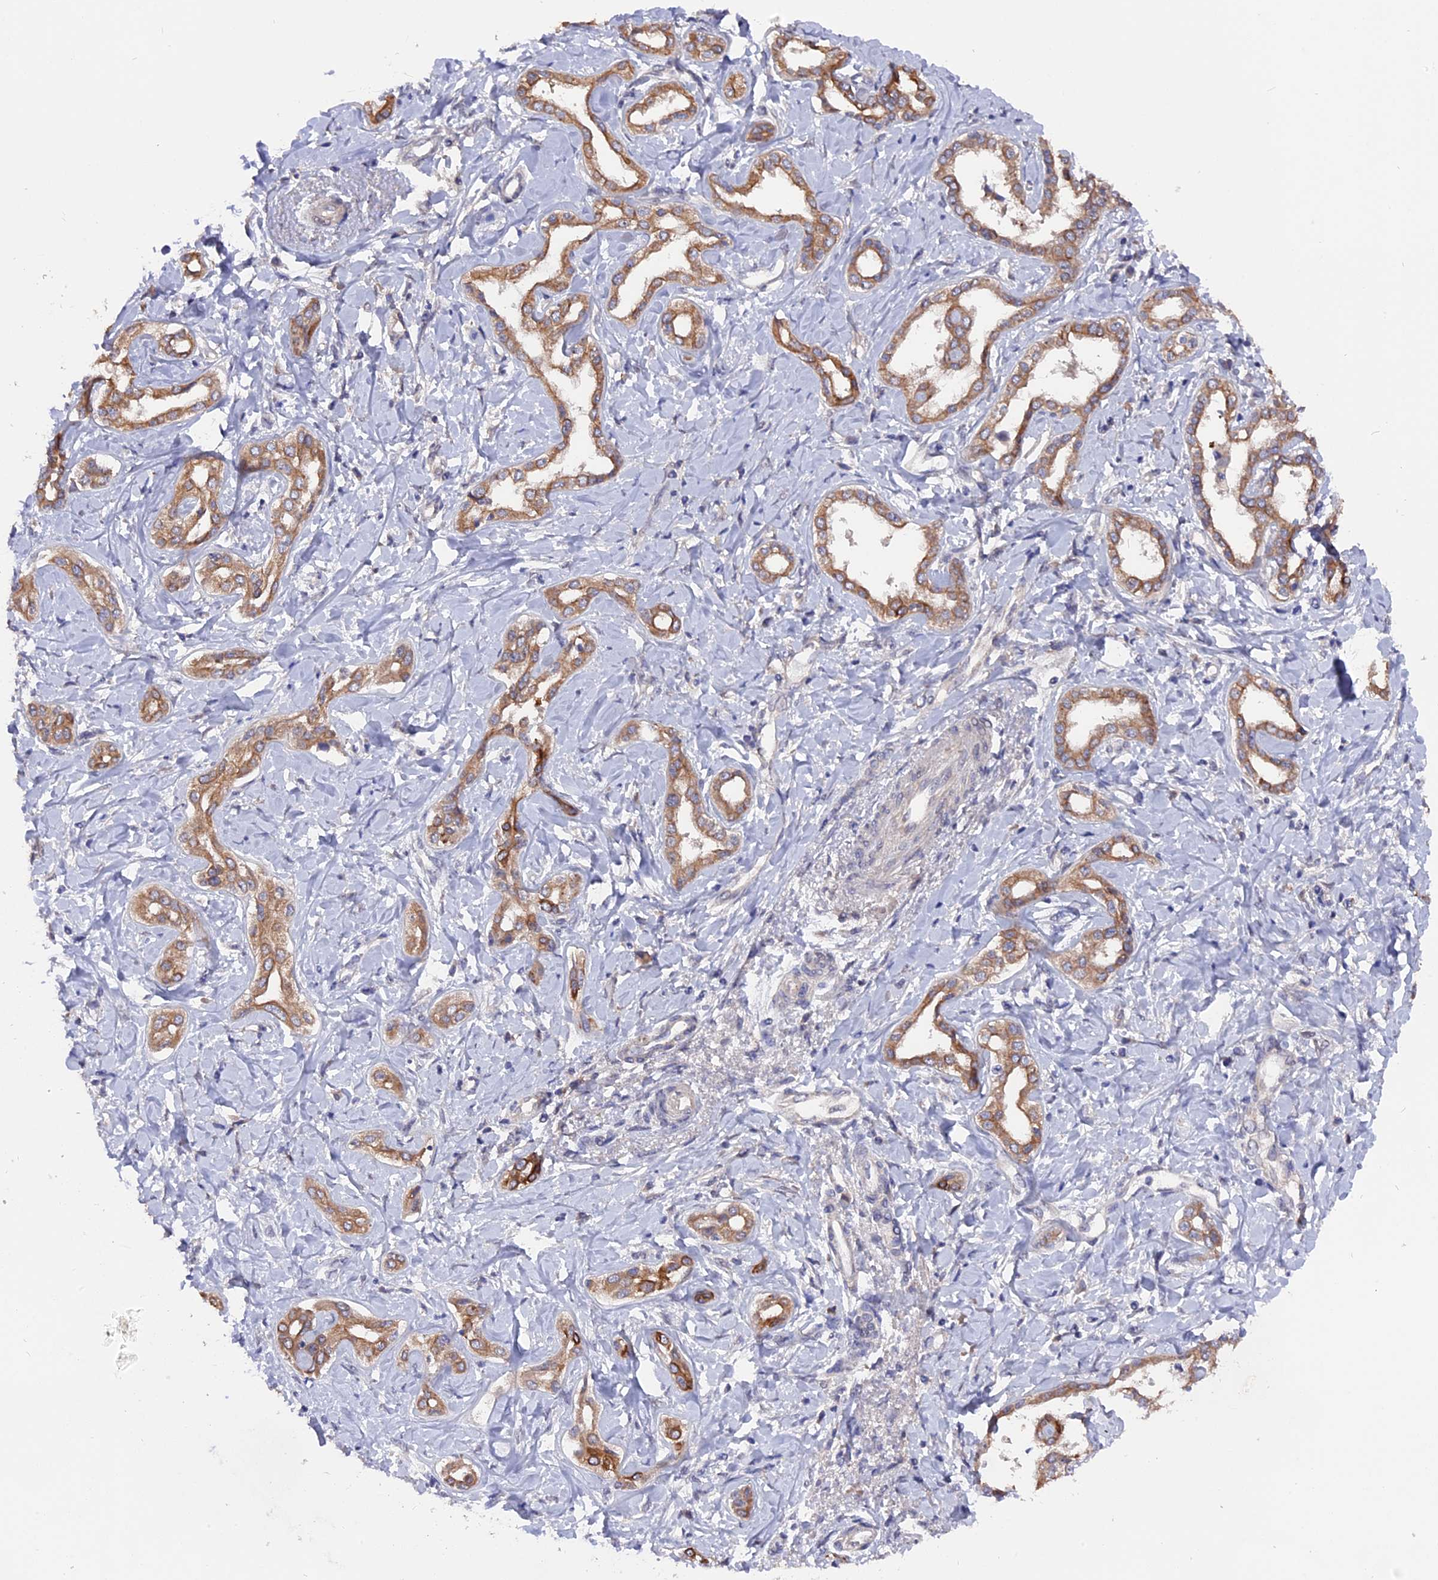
{"staining": {"intensity": "moderate", "quantity": ">75%", "location": "cytoplasmic/membranous"}, "tissue": "liver cancer", "cell_type": "Tumor cells", "image_type": "cancer", "snomed": [{"axis": "morphology", "description": "Cholangiocarcinoma"}, {"axis": "topography", "description": "Liver"}], "caption": "A high-resolution photomicrograph shows immunohistochemistry (IHC) staining of liver cancer (cholangiocarcinoma), which exhibits moderate cytoplasmic/membranous positivity in about >75% of tumor cells. (Stains: DAB in brown, nuclei in blue, Microscopy: brightfield microscopy at high magnification).", "gene": "ZCCHC2", "patient": {"sex": "female", "age": 77}}